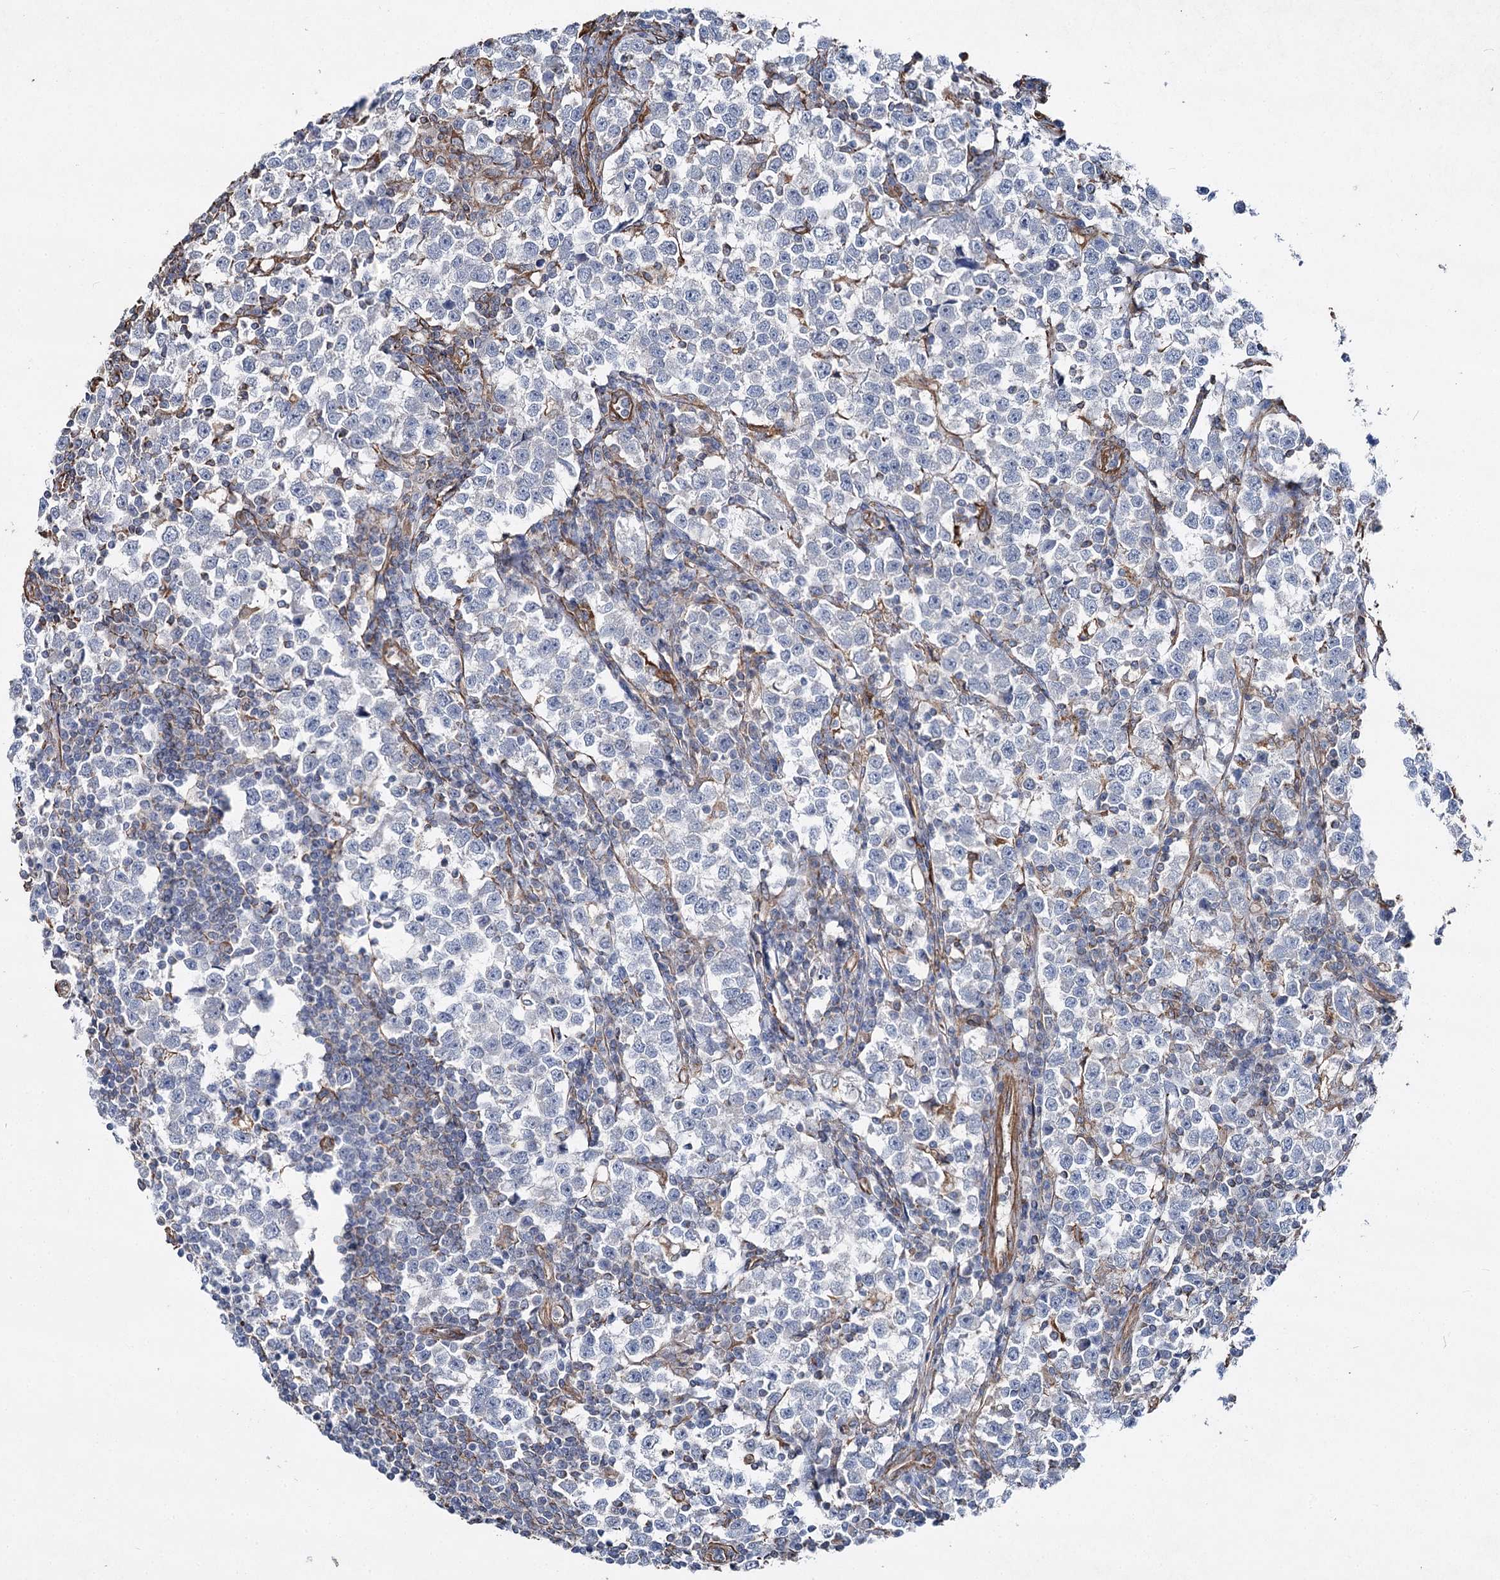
{"staining": {"intensity": "negative", "quantity": "none", "location": "none"}, "tissue": "testis cancer", "cell_type": "Tumor cells", "image_type": "cancer", "snomed": [{"axis": "morphology", "description": "Normal tissue, NOS"}, {"axis": "morphology", "description": "Seminoma, NOS"}, {"axis": "topography", "description": "Testis"}], "caption": "High magnification brightfield microscopy of seminoma (testis) stained with DAB (3,3'-diaminobenzidine) (brown) and counterstained with hematoxylin (blue): tumor cells show no significant staining.", "gene": "CLEC4M", "patient": {"sex": "male", "age": 43}}